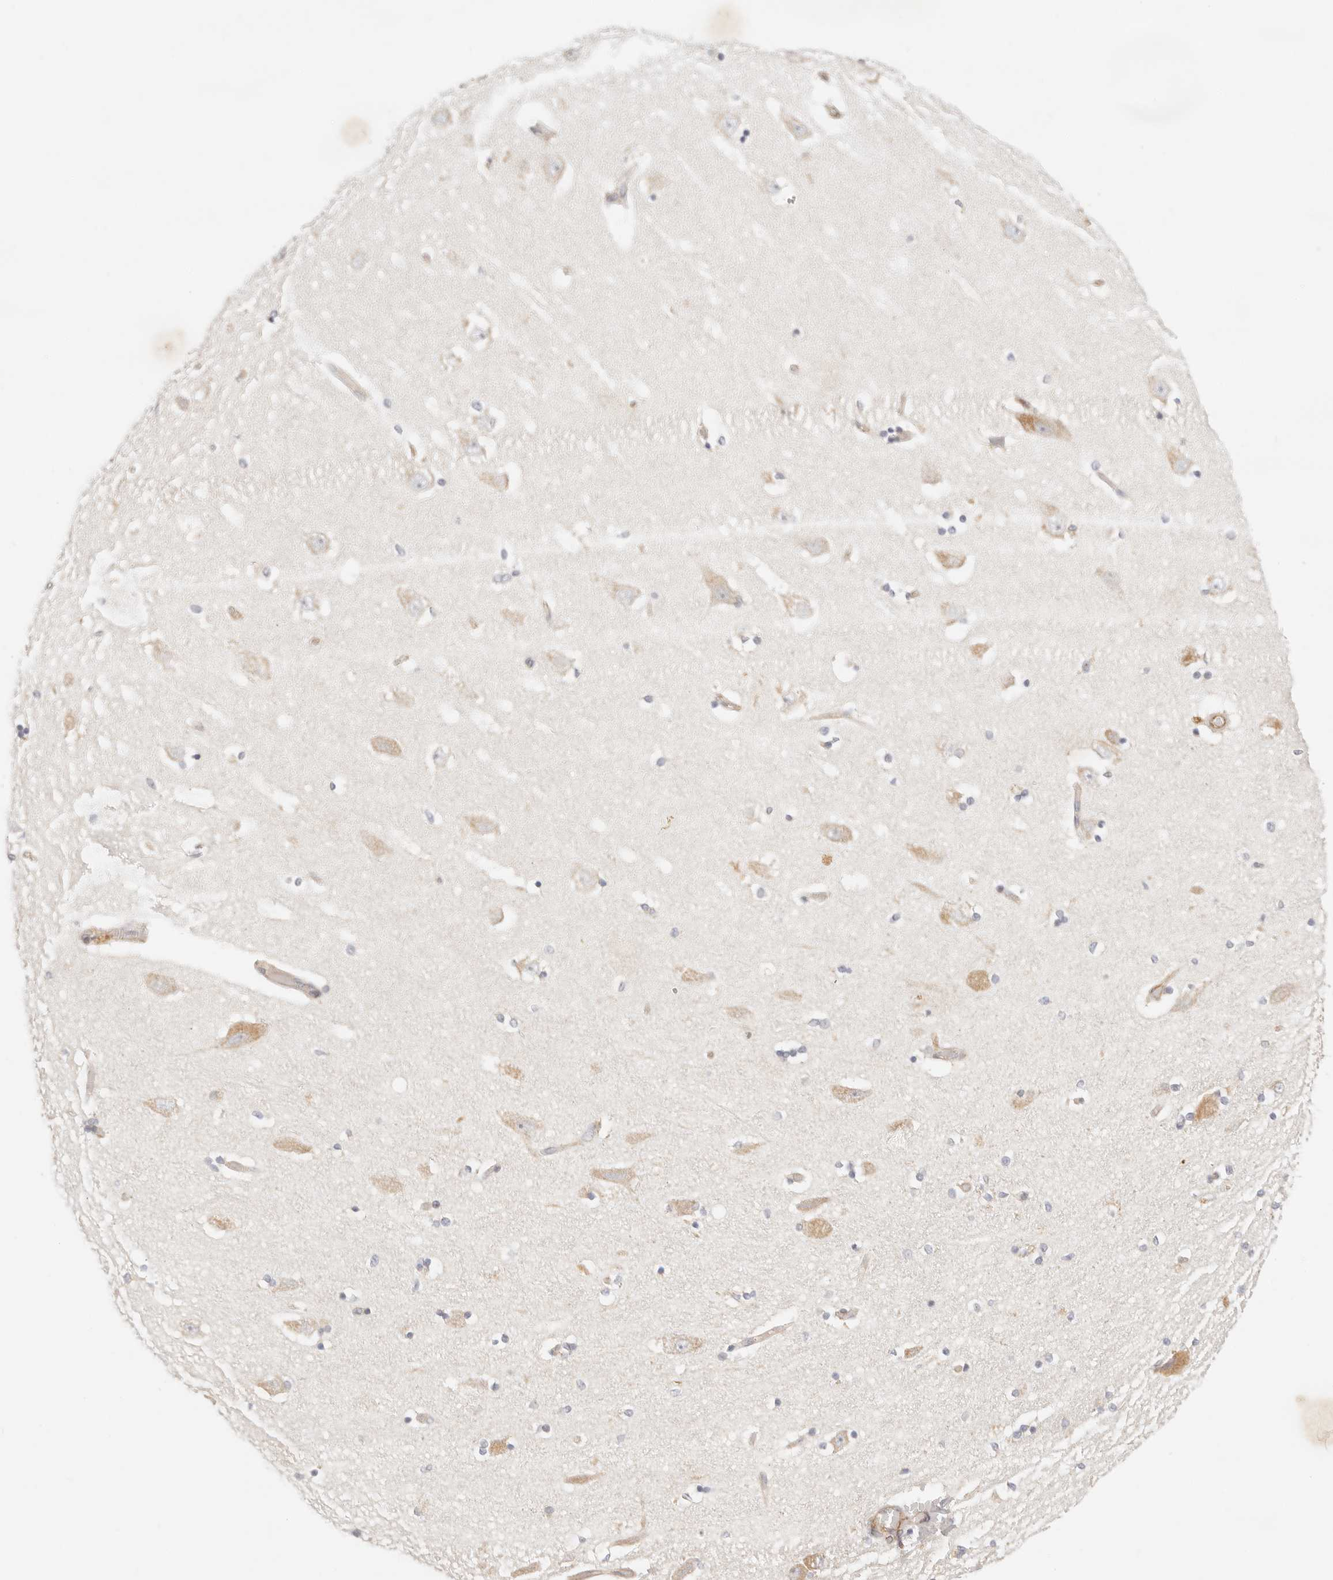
{"staining": {"intensity": "negative", "quantity": "none", "location": "none"}, "tissue": "hippocampus", "cell_type": "Glial cells", "image_type": "normal", "snomed": [{"axis": "morphology", "description": "Normal tissue, NOS"}, {"axis": "topography", "description": "Hippocampus"}], "caption": "Immunohistochemistry histopathology image of unremarkable human hippocampus stained for a protein (brown), which exhibits no positivity in glial cells.", "gene": "ZC3H11A", "patient": {"sex": "female", "age": 54}}